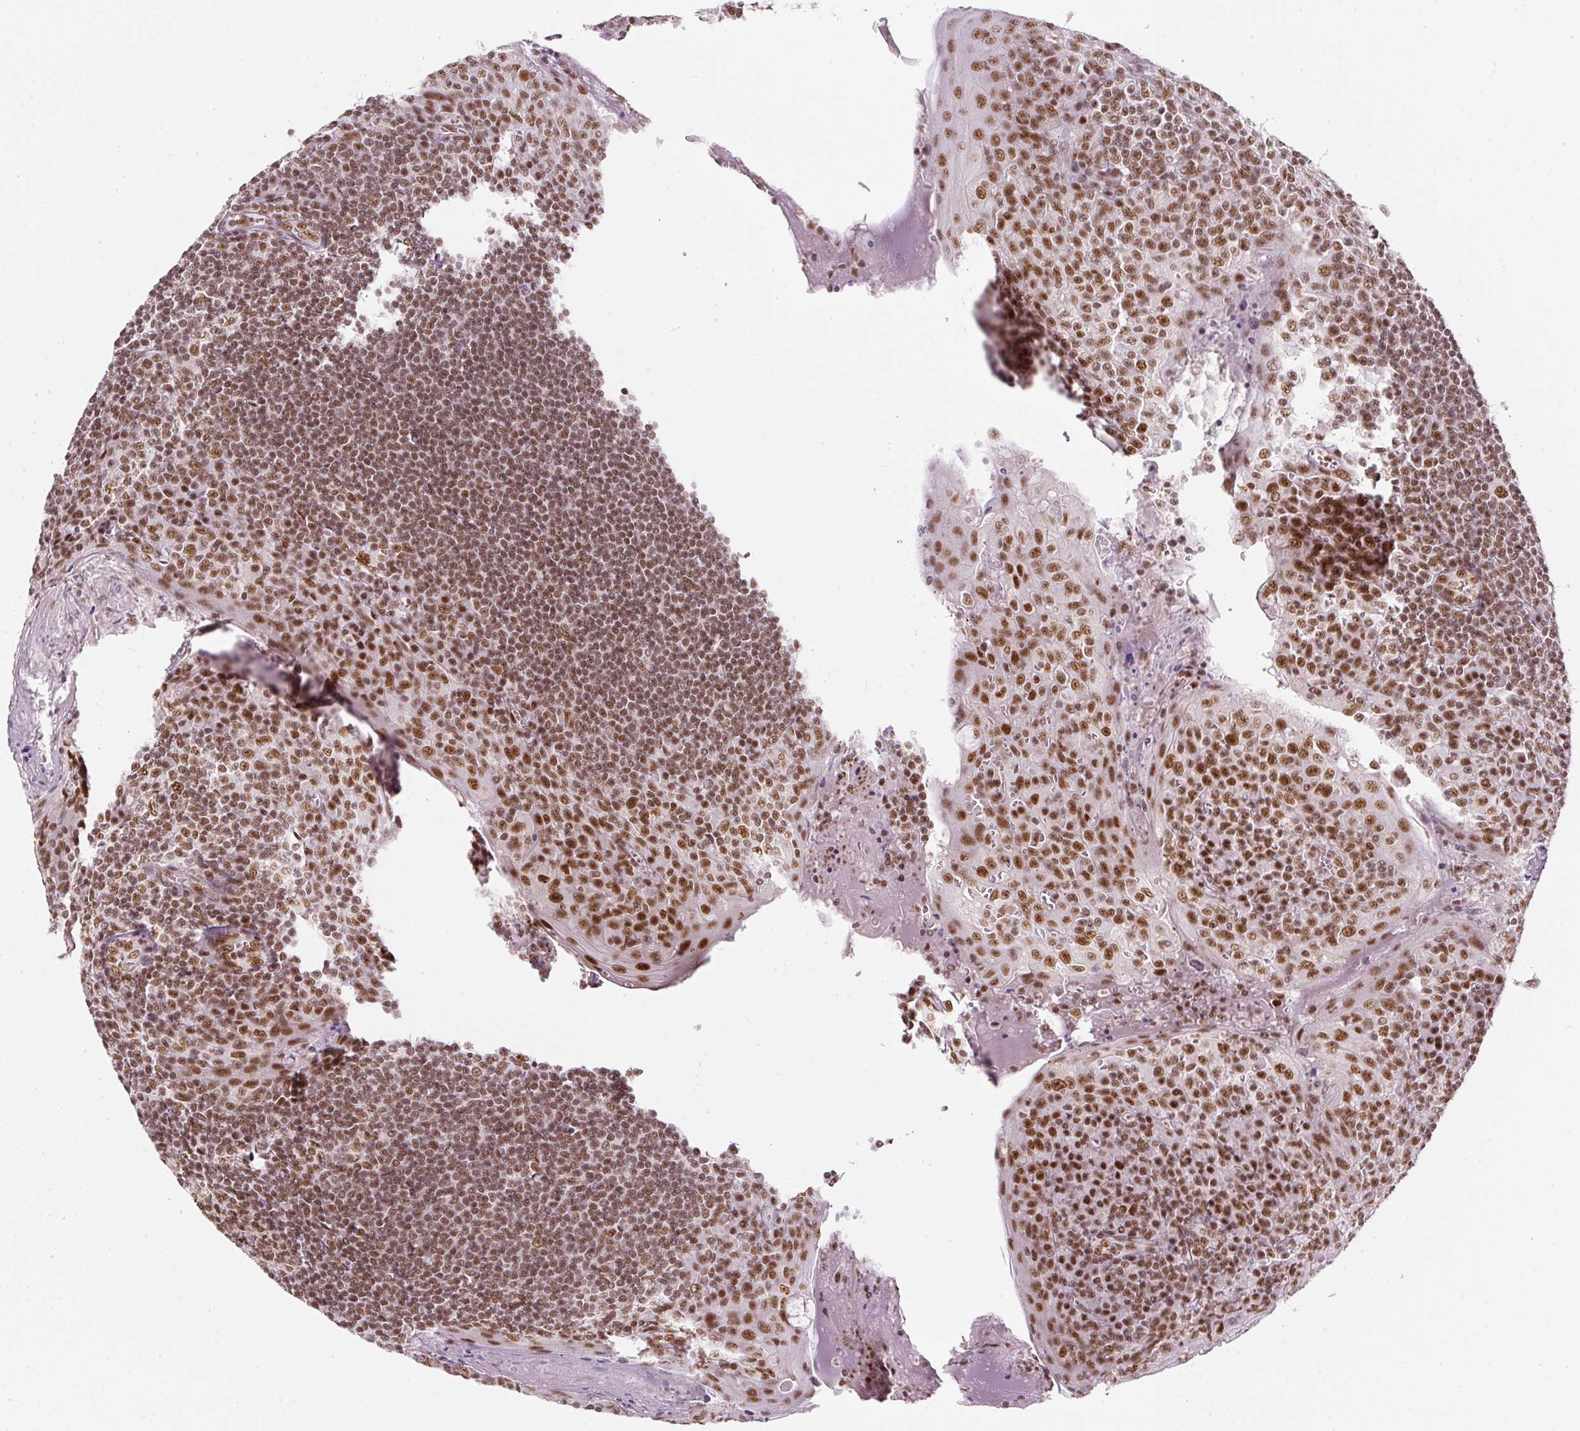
{"staining": {"intensity": "strong", "quantity": ">75%", "location": "nuclear"}, "tissue": "tonsil", "cell_type": "Germinal center cells", "image_type": "normal", "snomed": [{"axis": "morphology", "description": "Normal tissue, NOS"}, {"axis": "topography", "description": "Tonsil"}], "caption": "Strong nuclear protein expression is seen in about >75% of germinal center cells in tonsil. Using DAB (brown) and hematoxylin (blue) stains, captured at high magnification using brightfield microscopy.", "gene": "U2AF2", "patient": {"sex": "male", "age": 27}}